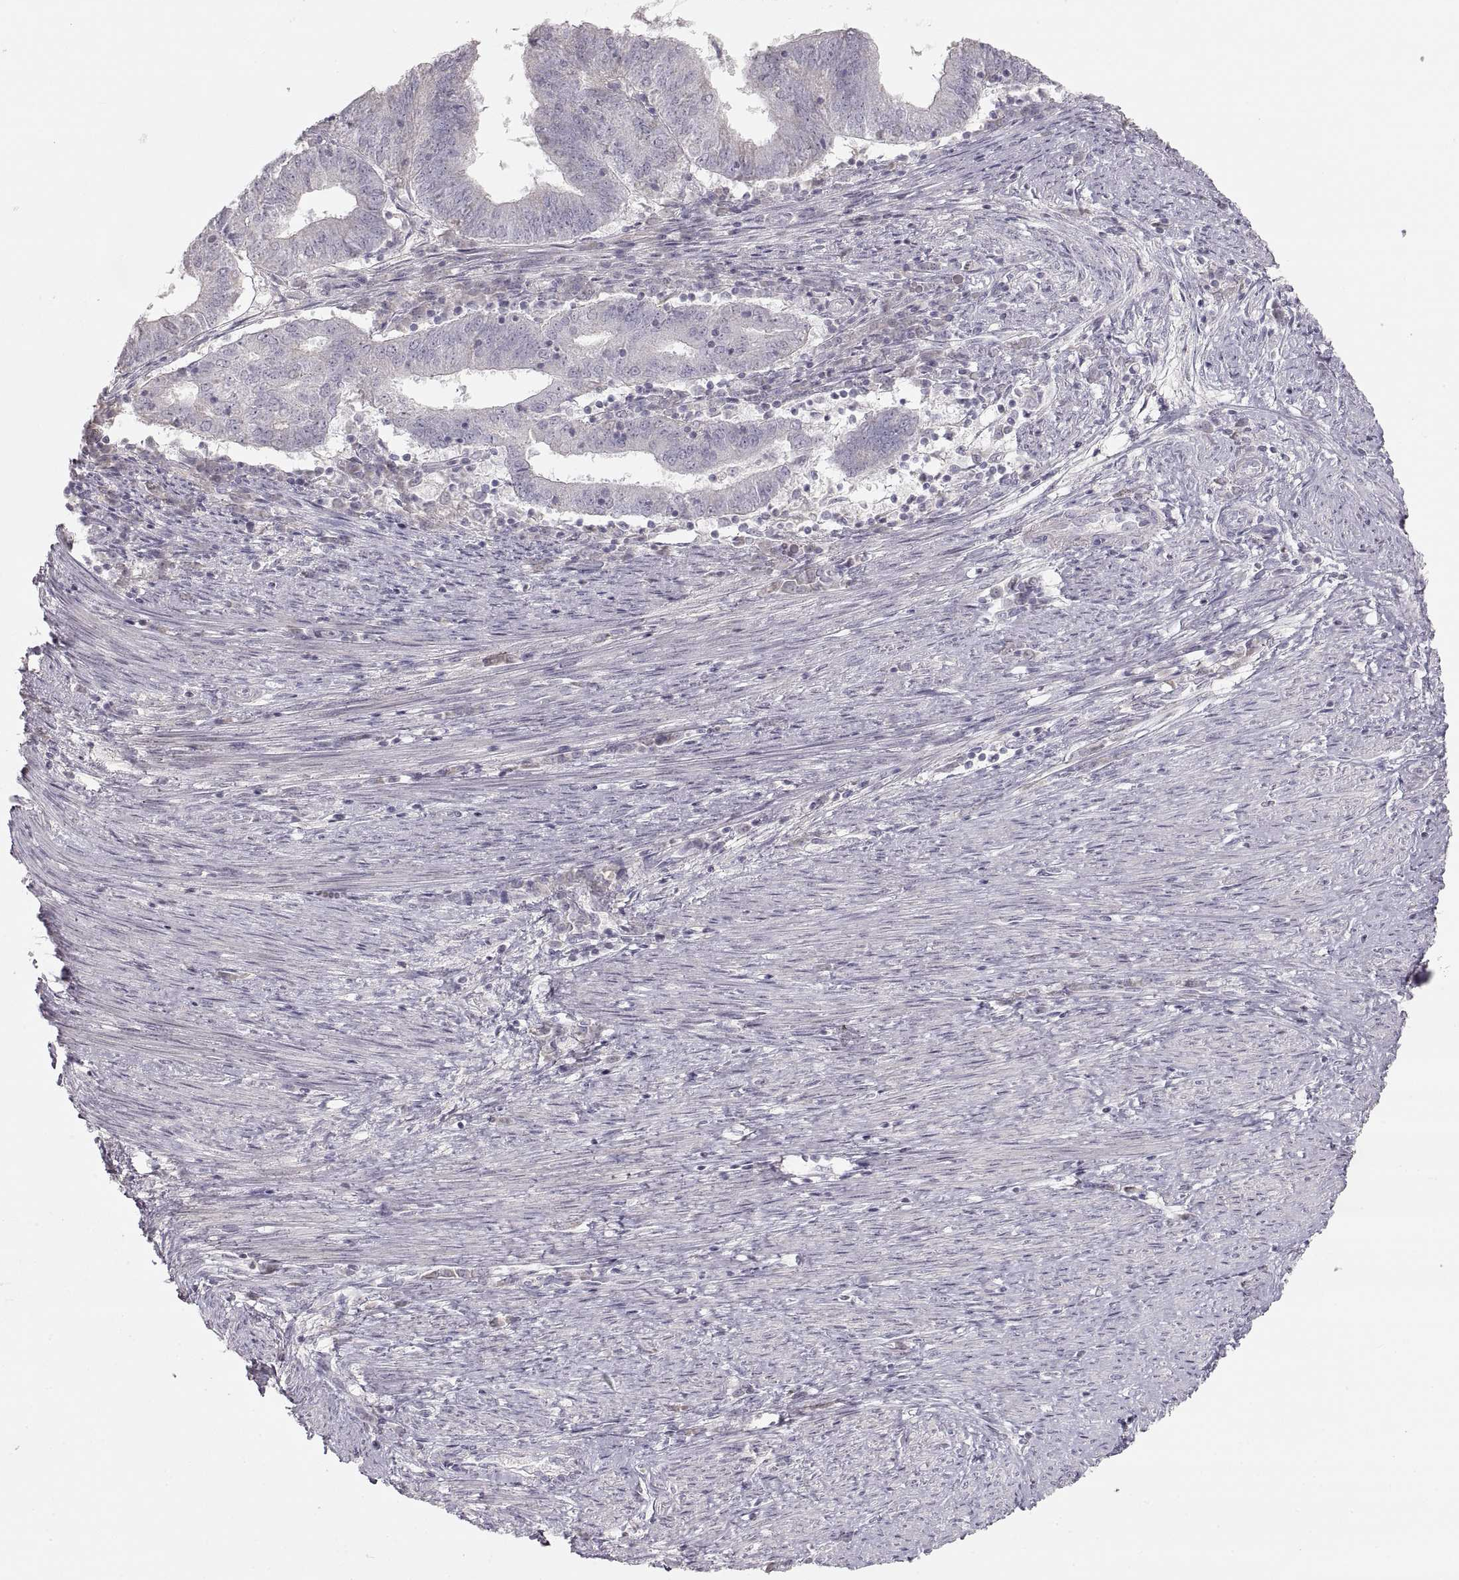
{"staining": {"intensity": "negative", "quantity": "none", "location": "none"}, "tissue": "endometrial cancer", "cell_type": "Tumor cells", "image_type": "cancer", "snomed": [{"axis": "morphology", "description": "Adenocarcinoma, NOS"}, {"axis": "topography", "description": "Endometrium"}], "caption": "Endometrial adenocarcinoma stained for a protein using immunohistochemistry displays no positivity tumor cells.", "gene": "PCSK2", "patient": {"sex": "female", "age": 82}}